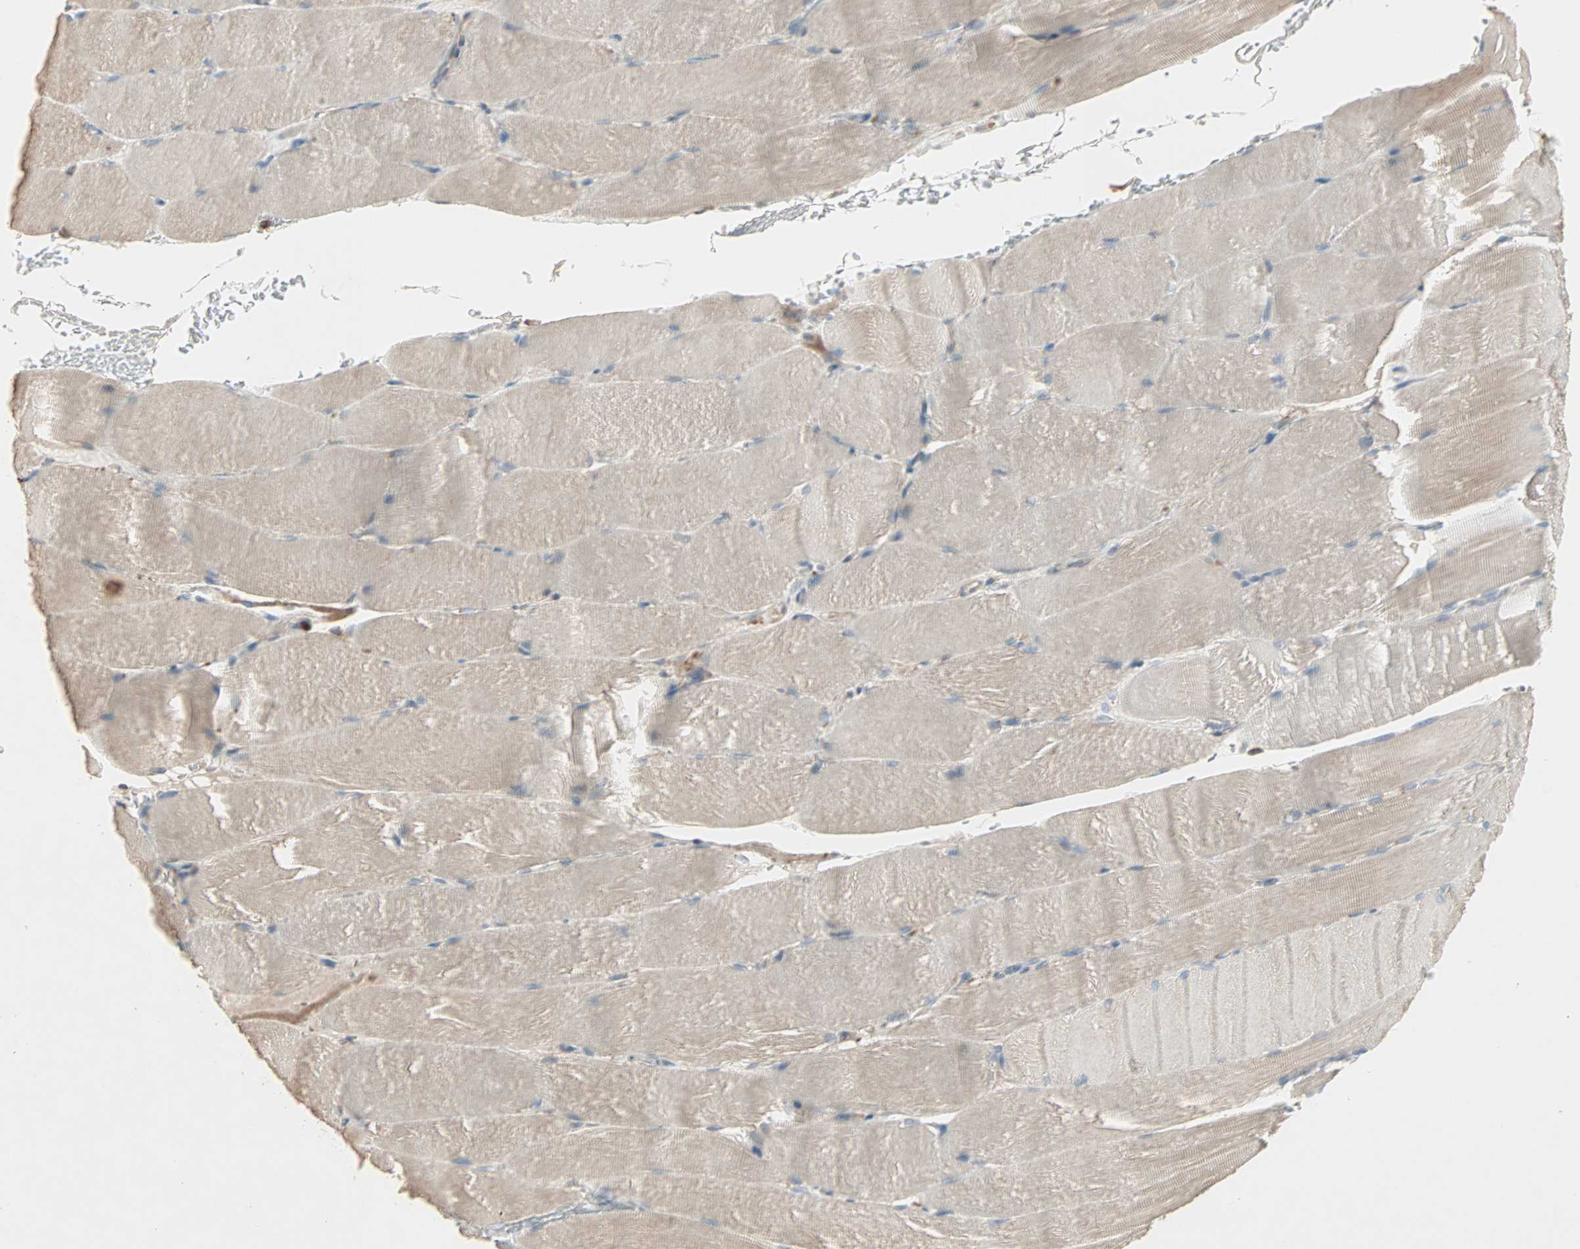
{"staining": {"intensity": "weak", "quantity": ">75%", "location": "cytoplasmic/membranous"}, "tissue": "skeletal muscle", "cell_type": "Myocytes", "image_type": "normal", "snomed": [{"axis": "morphology", "description": "Normal tissue, NOS"}, {"axis": "topography", "description": "Skeletal muscle"}, {"axis": "topography", "description": "Parathyroid gland"}], "caption": "Protein expression by immunohistochemistry (IHC) reveals weak cytoplasmic/membranous positivity in approximately >75% of myocytes in benign skeletal muscle. The staining was performed using DAB (3,3'-diaminobenzidine), with brown indicating positive protein expression. Nuclei are stained blue with hematoxylin.", "gene": "JMJD7", "patient": {"sex": "female", "age": 37}}